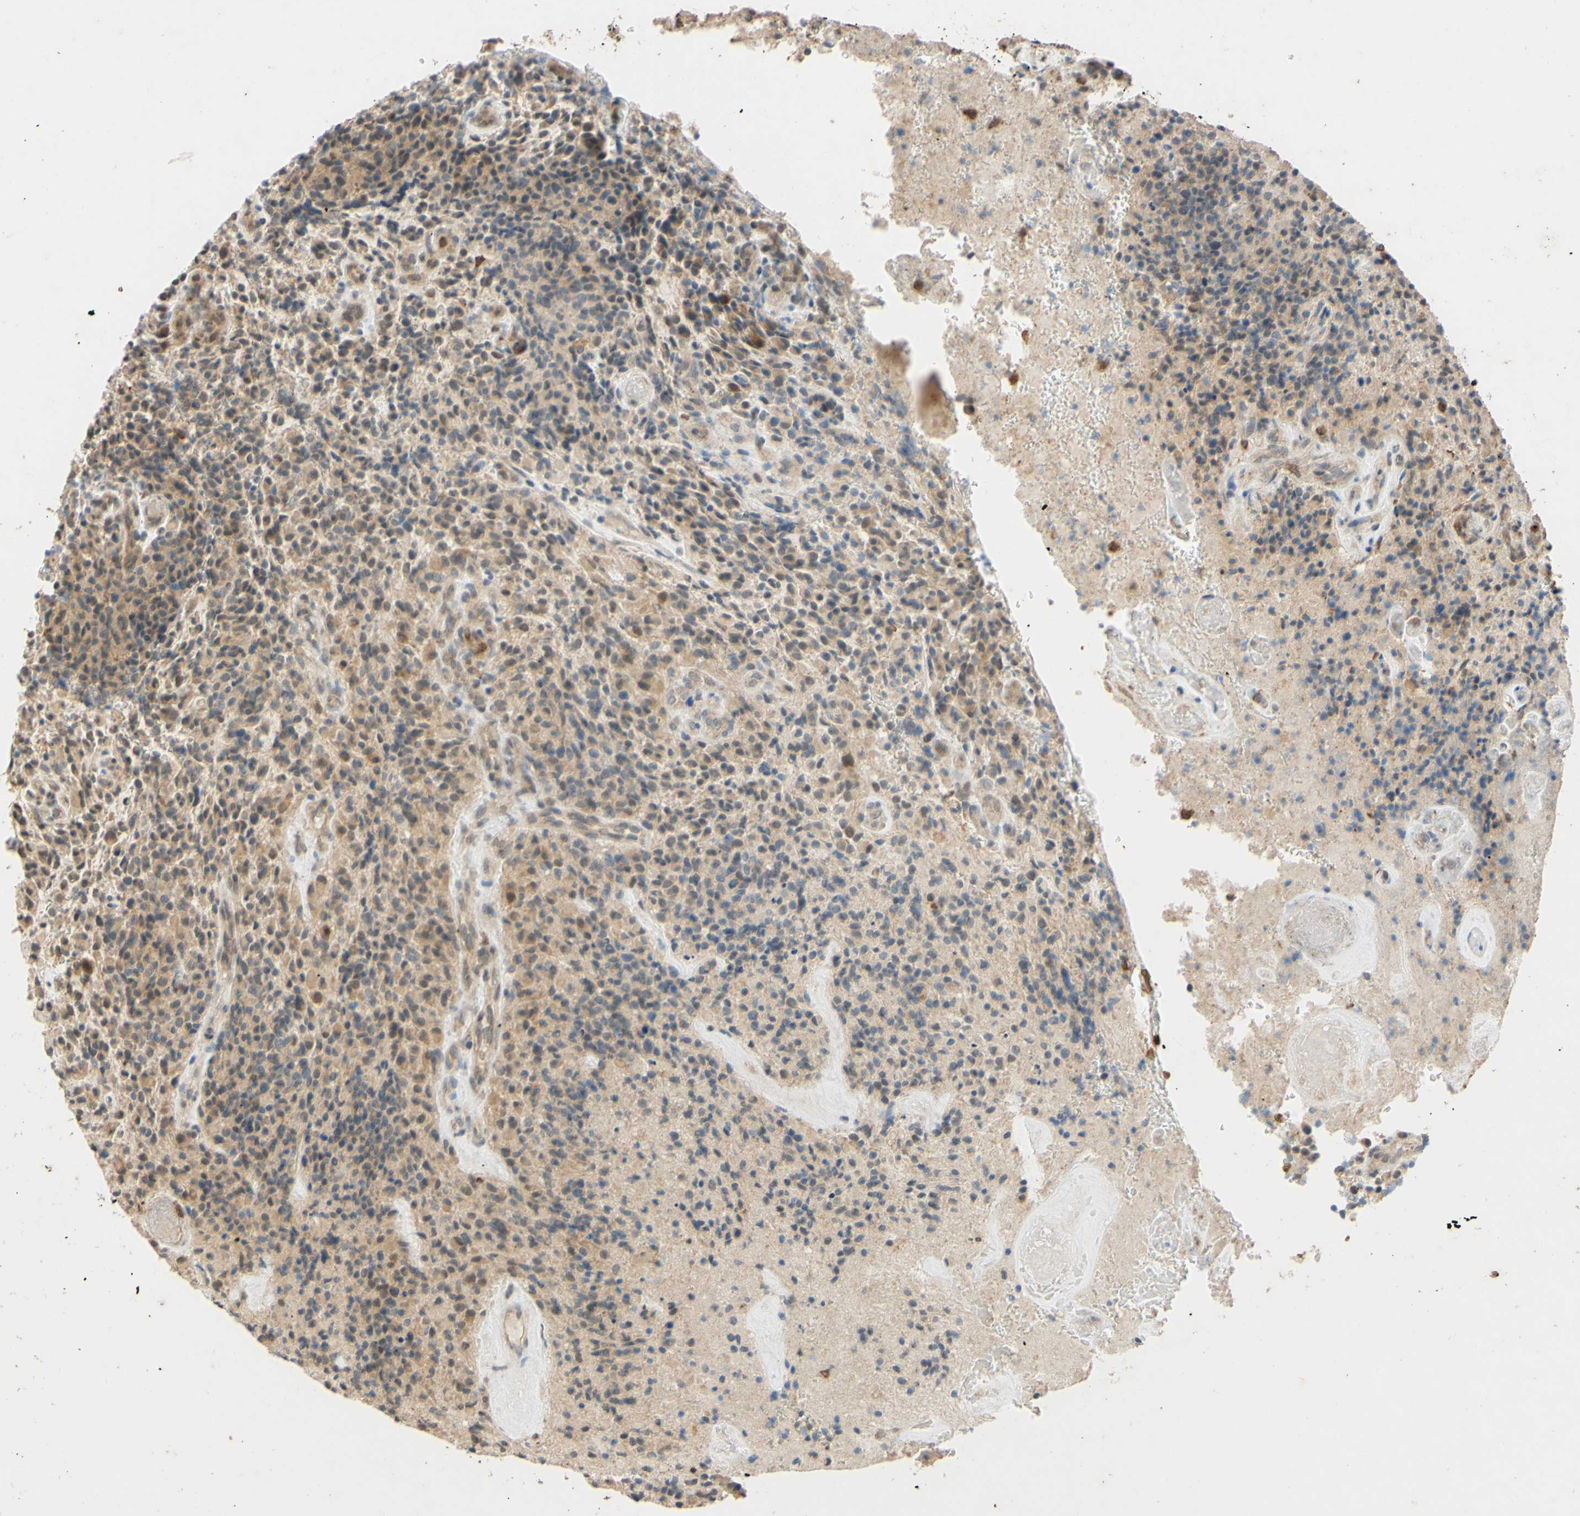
{"staining": {"intensity": "weak", "quantity": ">75%", "location": "cytoplasmic/membranous"}, "tissue": "glioma", "cell_type": "Tumor cells", "image_type": "cancer", "snomed": [{"axis": "morphology", "description": "Glioma, malignant, High grade"}, {"axis": "topography", "description": "Brain"}], "caption": "Glioma stained with immunohistochemistry (IHC) displays weak cytoplasmic/membranous staining in approximately >75% of tumor cells.", "gene": "GATA1", "patient": {"sex": "male", "age": 71}}